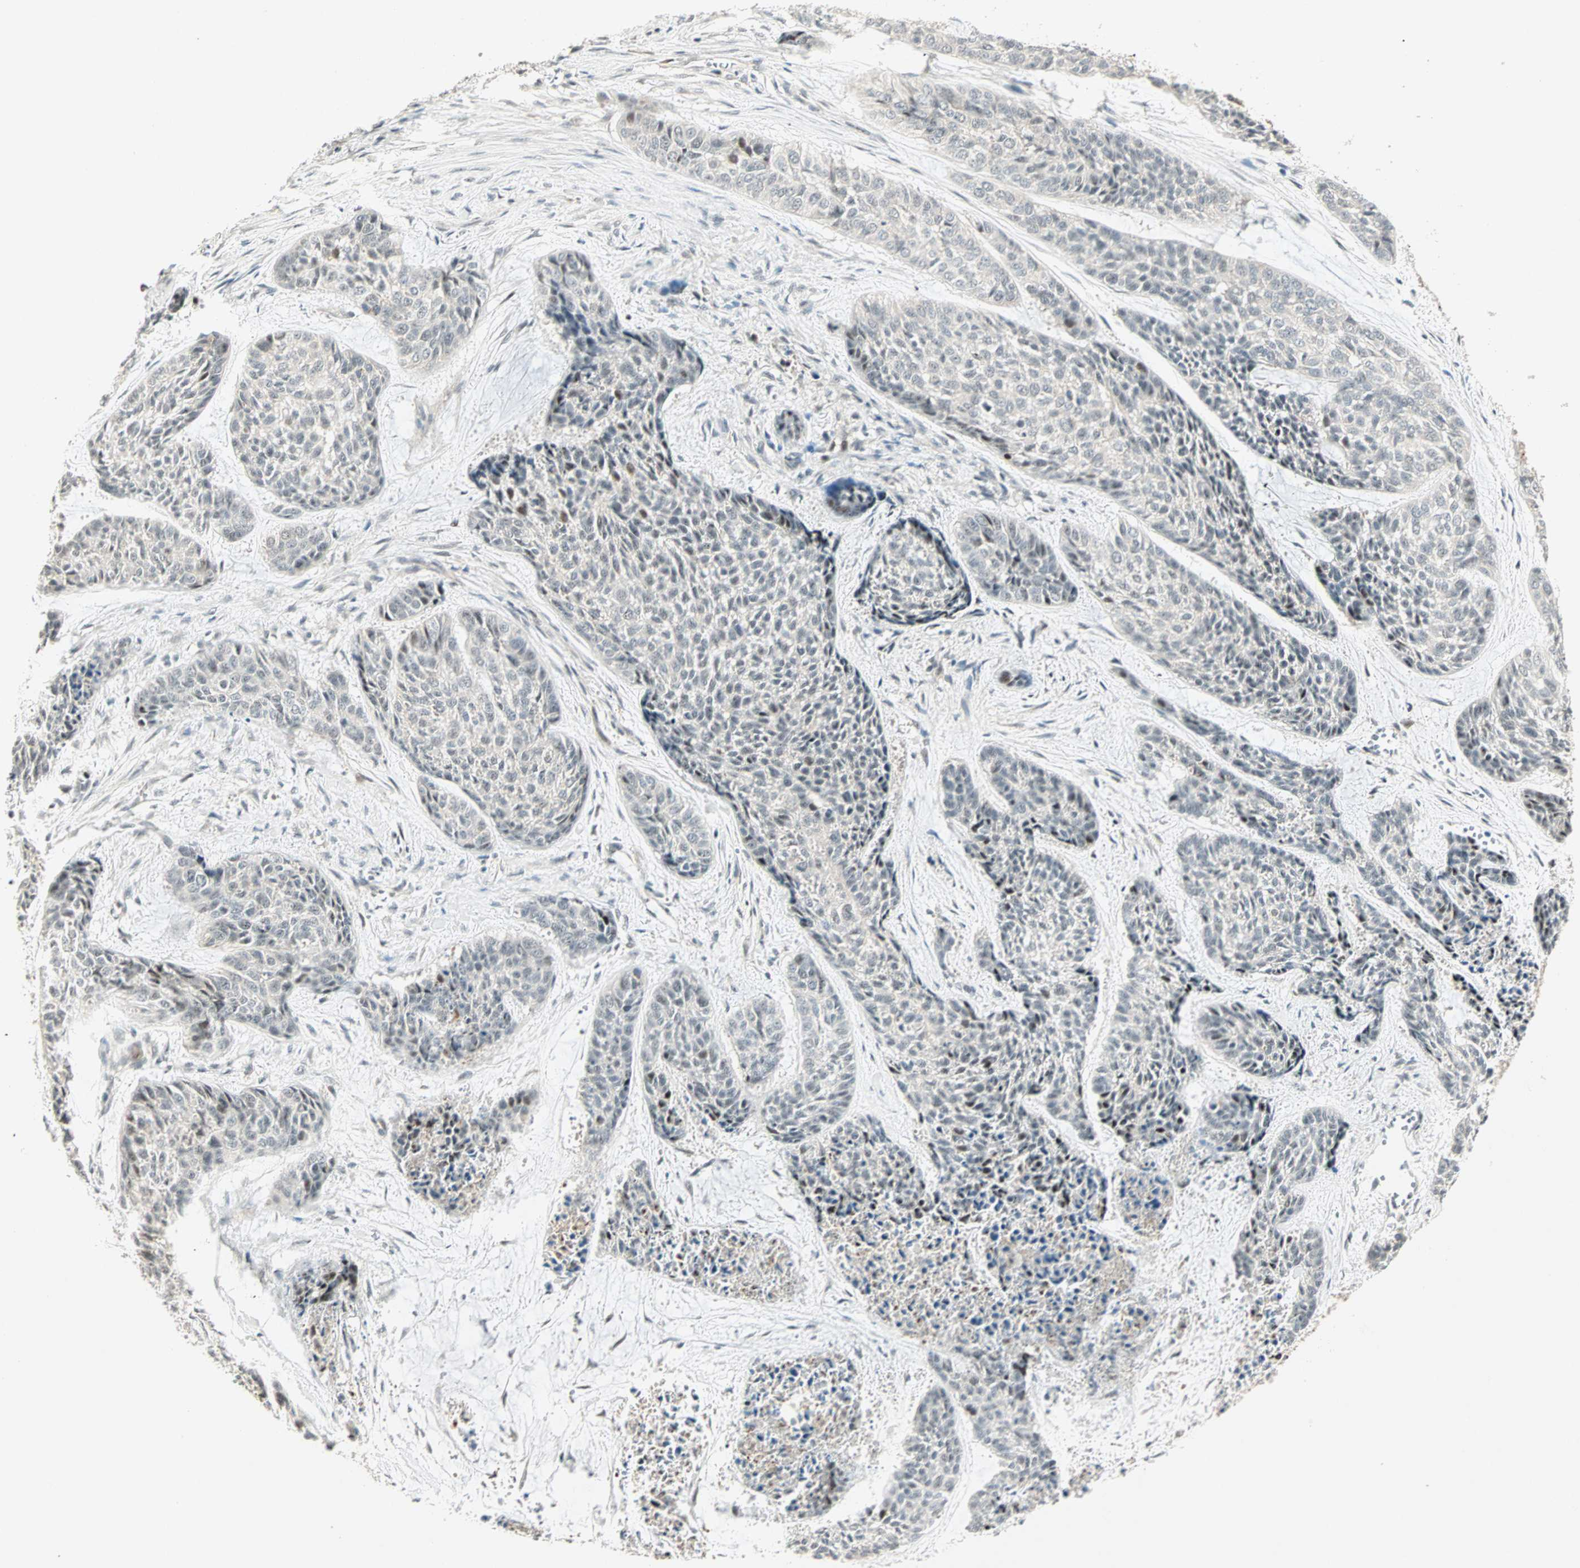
{"staining": {"intensity": "weak", "quantity": "<25%", "location": "nuclear"}, "tissue": "skin cancer", "cell_type": "Tumor cells", "image_type": "cancer", "snomed": [{"axis": "morphology", "description": "Basal cell carcinoma"}, {"axis": "topography", "description": "Skin"}], "caption": "Protein analysis of skin basal cell carcinoma reveals no significant expression in tumor cells. (DAB IHC visualized using brightfield microscopy, high magnification).", "gene": "ACSL5", "patient": {"sex": "female", "age": 64}}